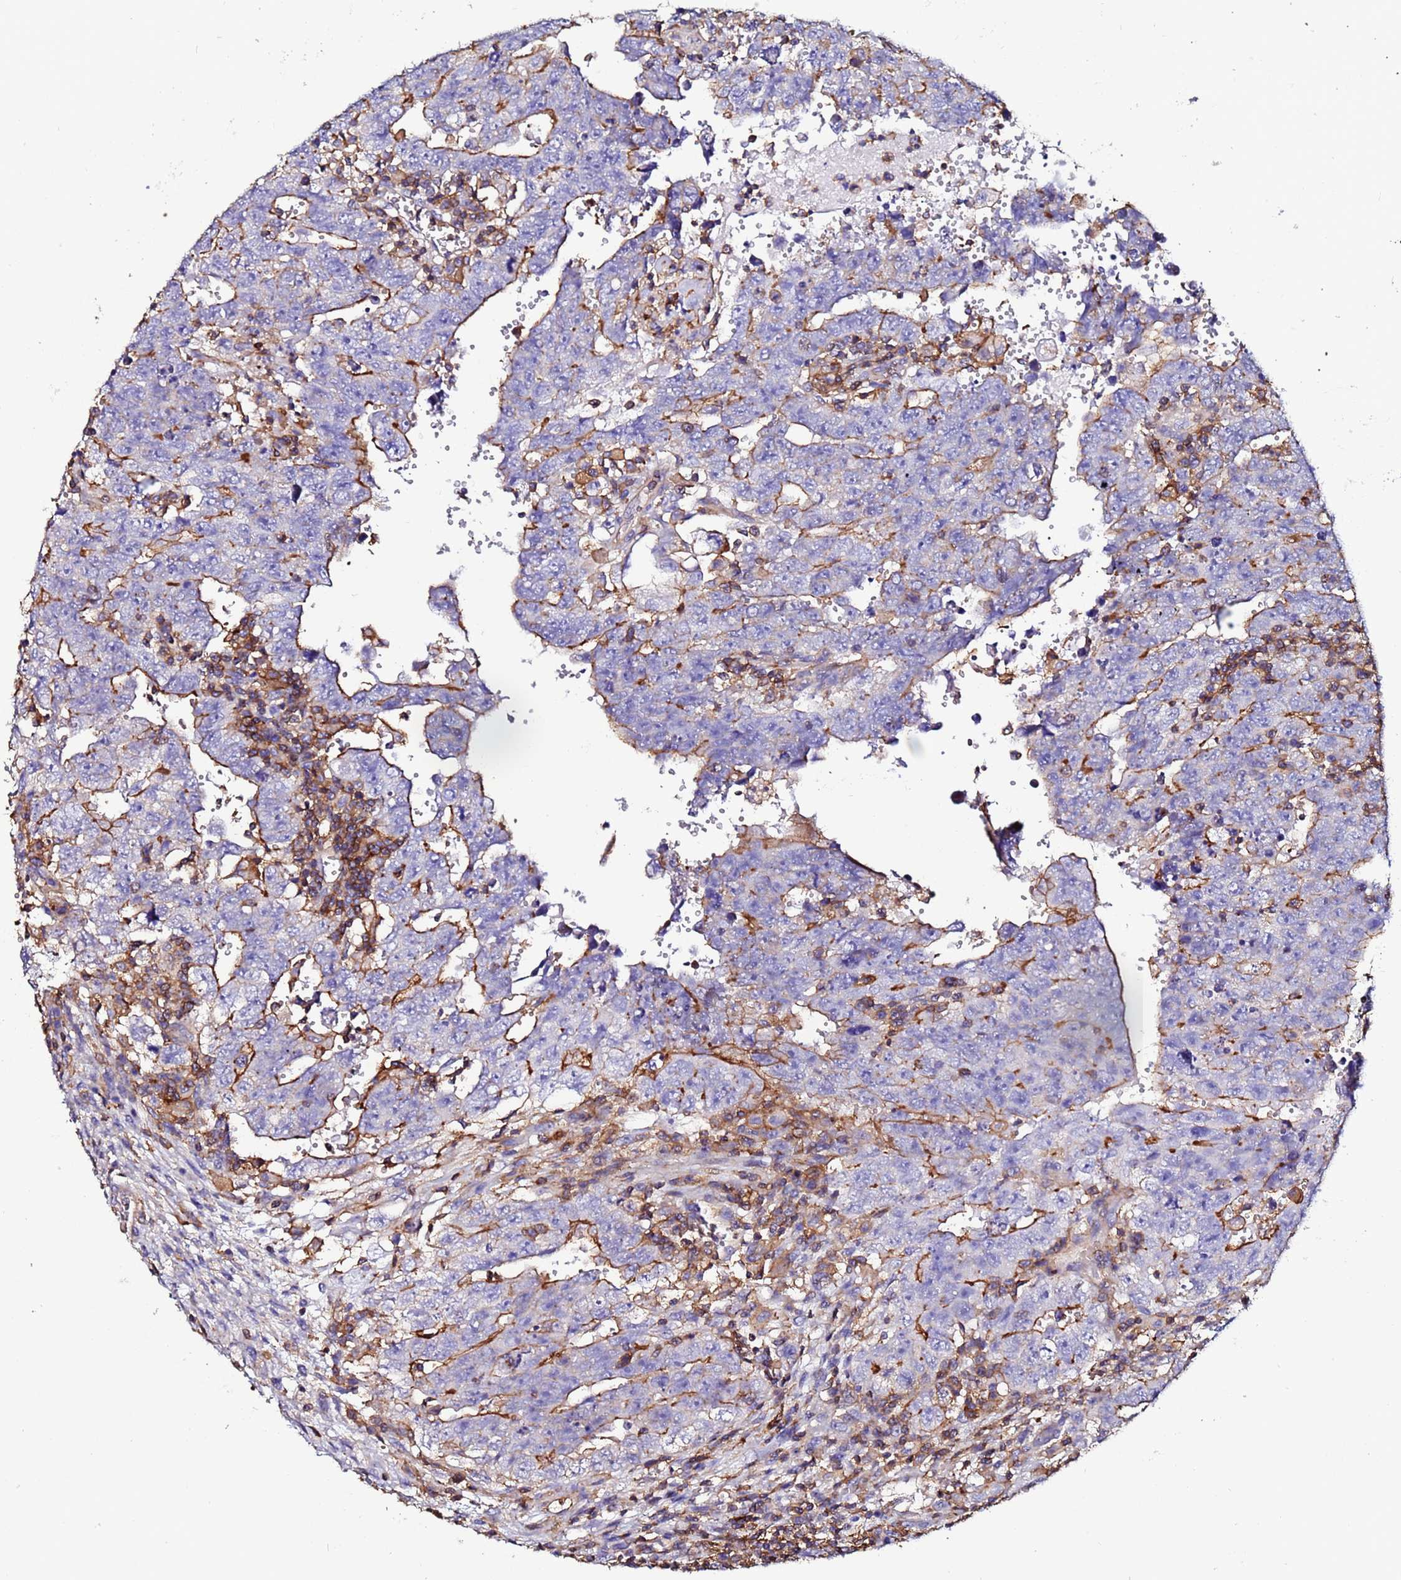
{"staining": {"intensity": "strong", "quantity": "25%-75%", "location": "cytoplasmic/membranous"}, "tissue": "testis cancer", "cell_type": "Tumor cells", "image_type": "cancer", "snomed": [{"axis": "morphology", "description": "Carcinoma, Embryonal, NOS"}, {"axis": "topography", "description": "Testis"}], "caption": "Human testis embryonal carcinoma stained for a protein (brown) reveals strong cytoplasmic/membranous positive expression in approximately 25%-75% of tumor cells.", "gene": "ACTB", "patient": {"sex": "male", "age": 28}}